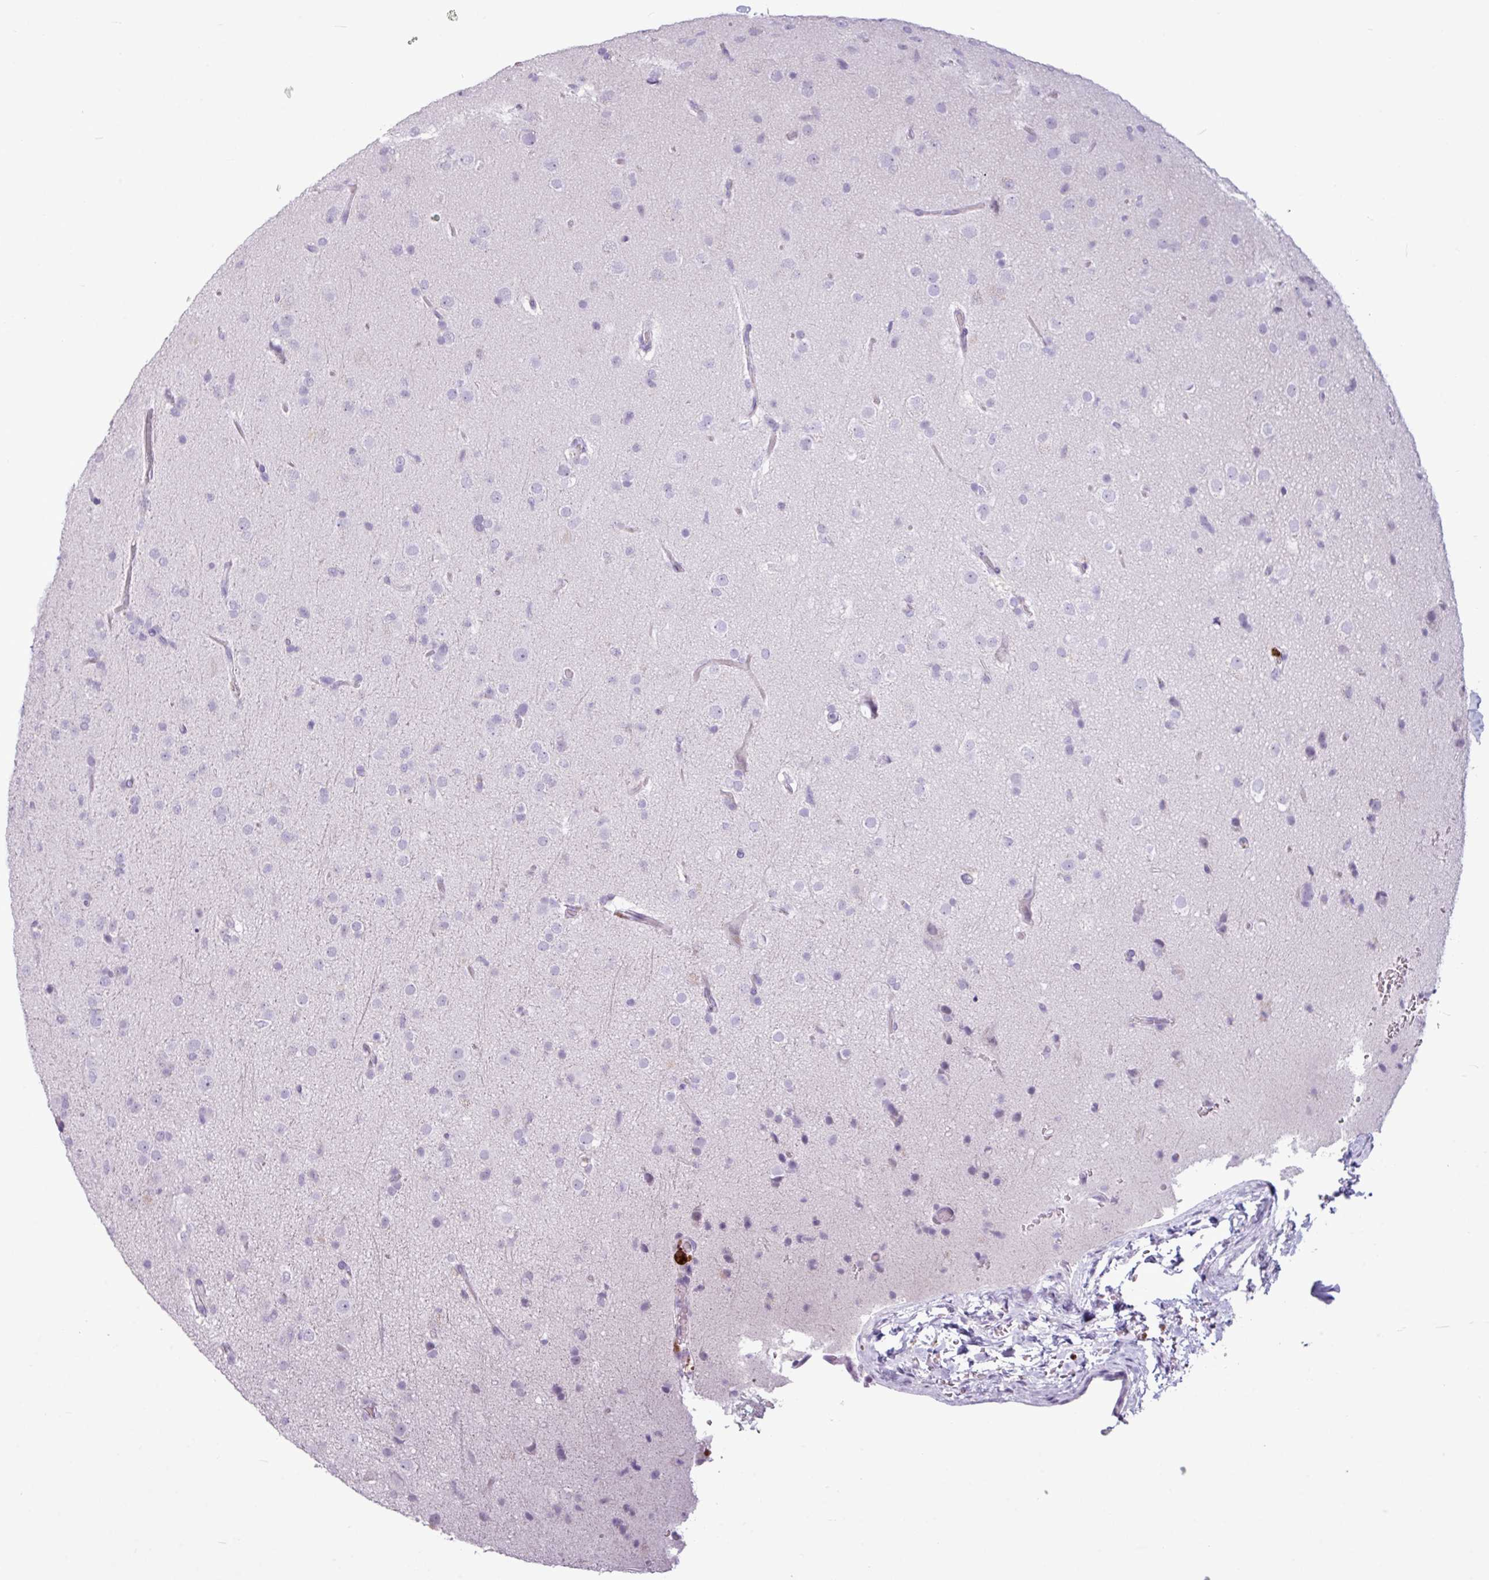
{"staining": {"intensity": "negative", "quantity": "none", "location": "none"}, "tissue": "glioma", "cell_type": "Tumor cells", "image_type": "cancer", "snomed": [{"axis": "morphology", "description": "Glioma, malignant, Low grade"}, {"axis": "topography", "description": "Brain"}], "caption": "An immunohistochemistry (IHC) photomicrograph of malignant glioma (low-grade) is shown. There is no staining in tumor cells of malignant glioma (low-grade).", "gene": "AMY2A", "patient": {"sex": "male", "age": 65}}